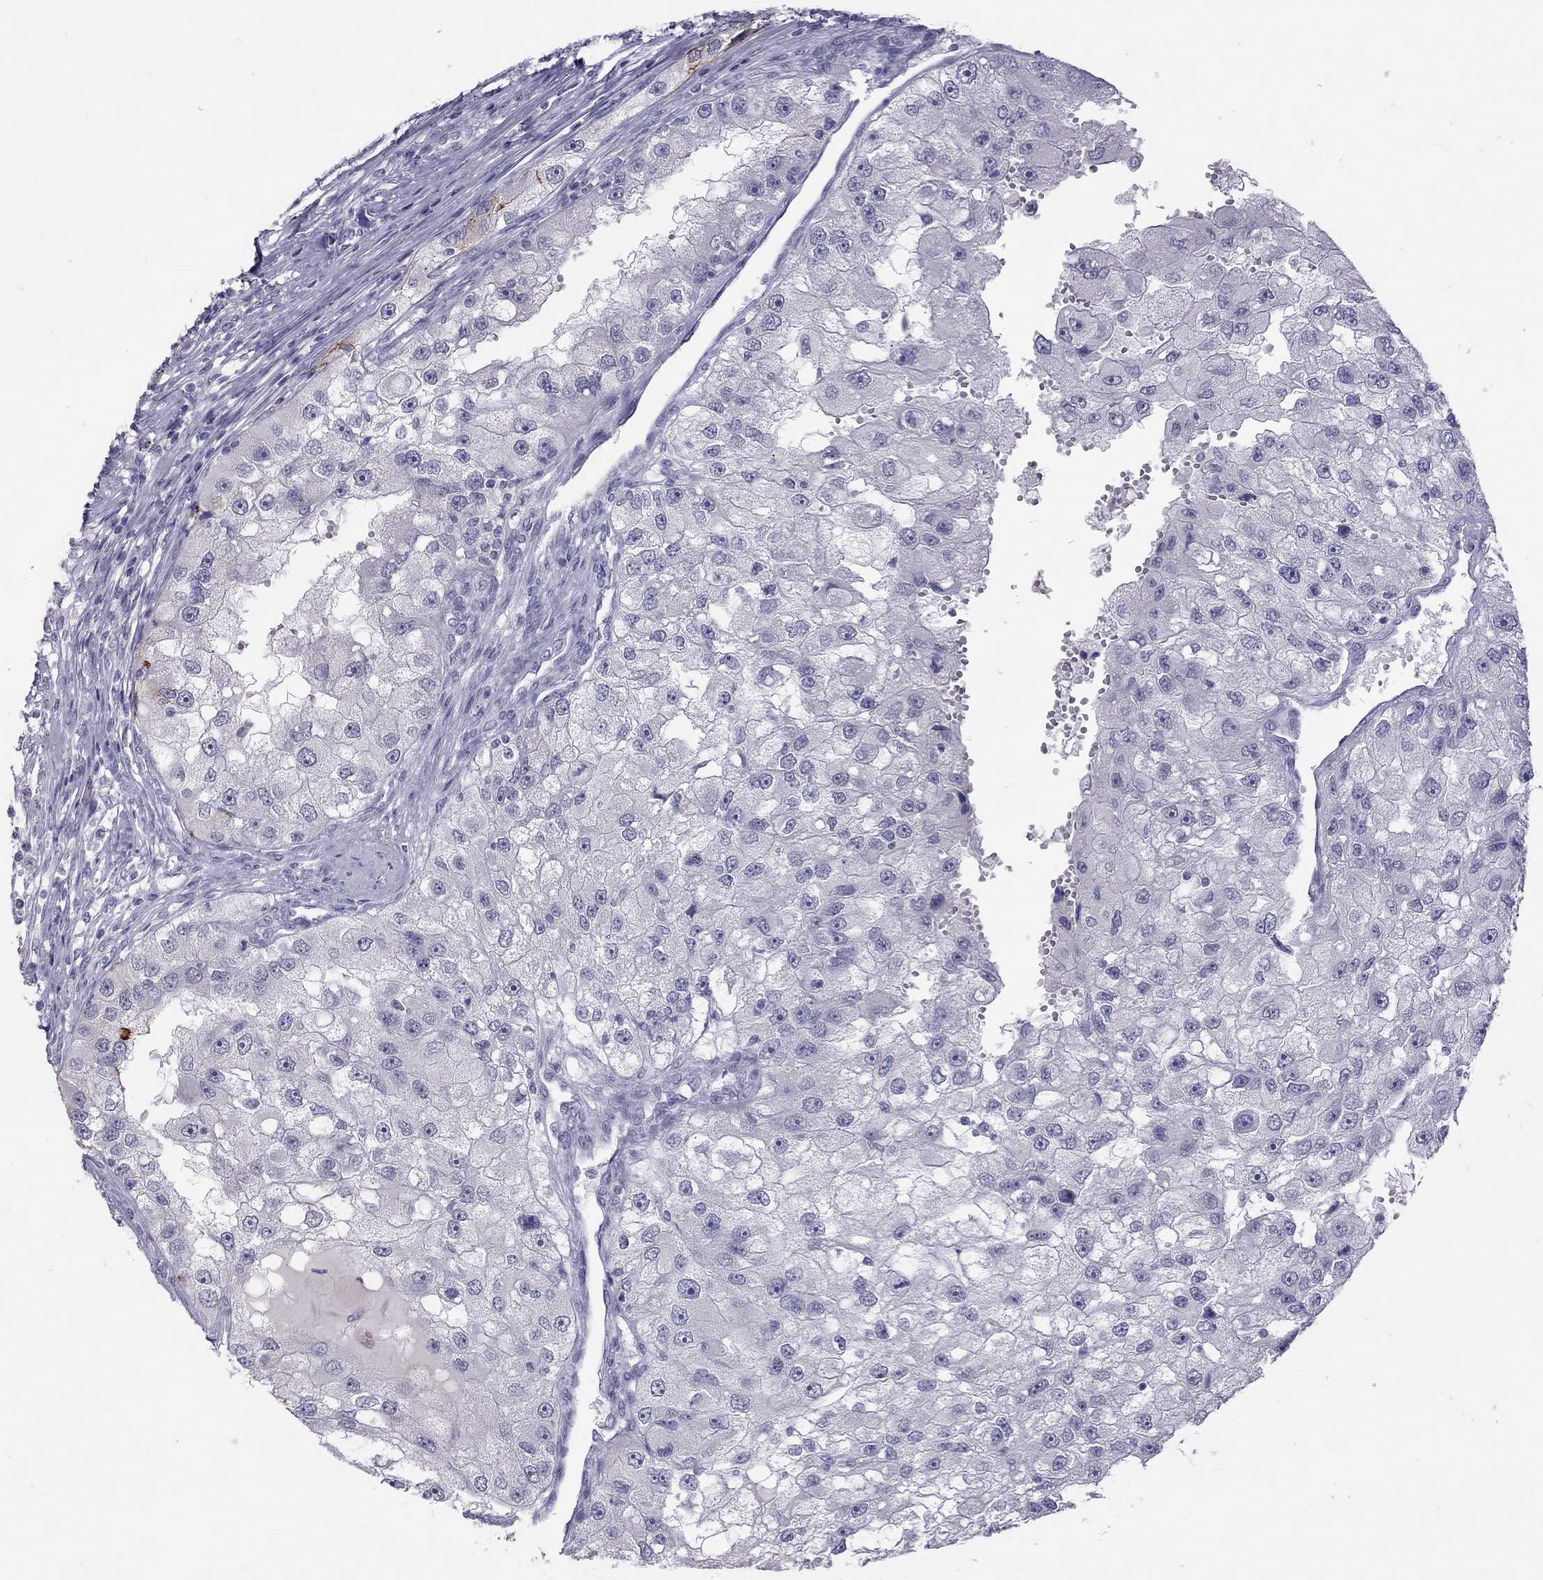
{"staining": {"intensity": "negative", "quantity": "none", "location": "none"}, "tissue": "renal cancer", "cell_type": "Tumor cells", "image_type": "cancer", "snomed": [{"axis": "morphology", "description": "Adenocarcinoma, NOS"}, {"axis": "topography", "description": "Kidney"}], "caption": "High magnification brightfield microscopy of renal cancer stained with DAB (brown) and counterstained with hematoxylin (blue): tumor cells show no significant positivity.", "gene": "MUC16", "patient": {"sex": "male", "age": 63}}